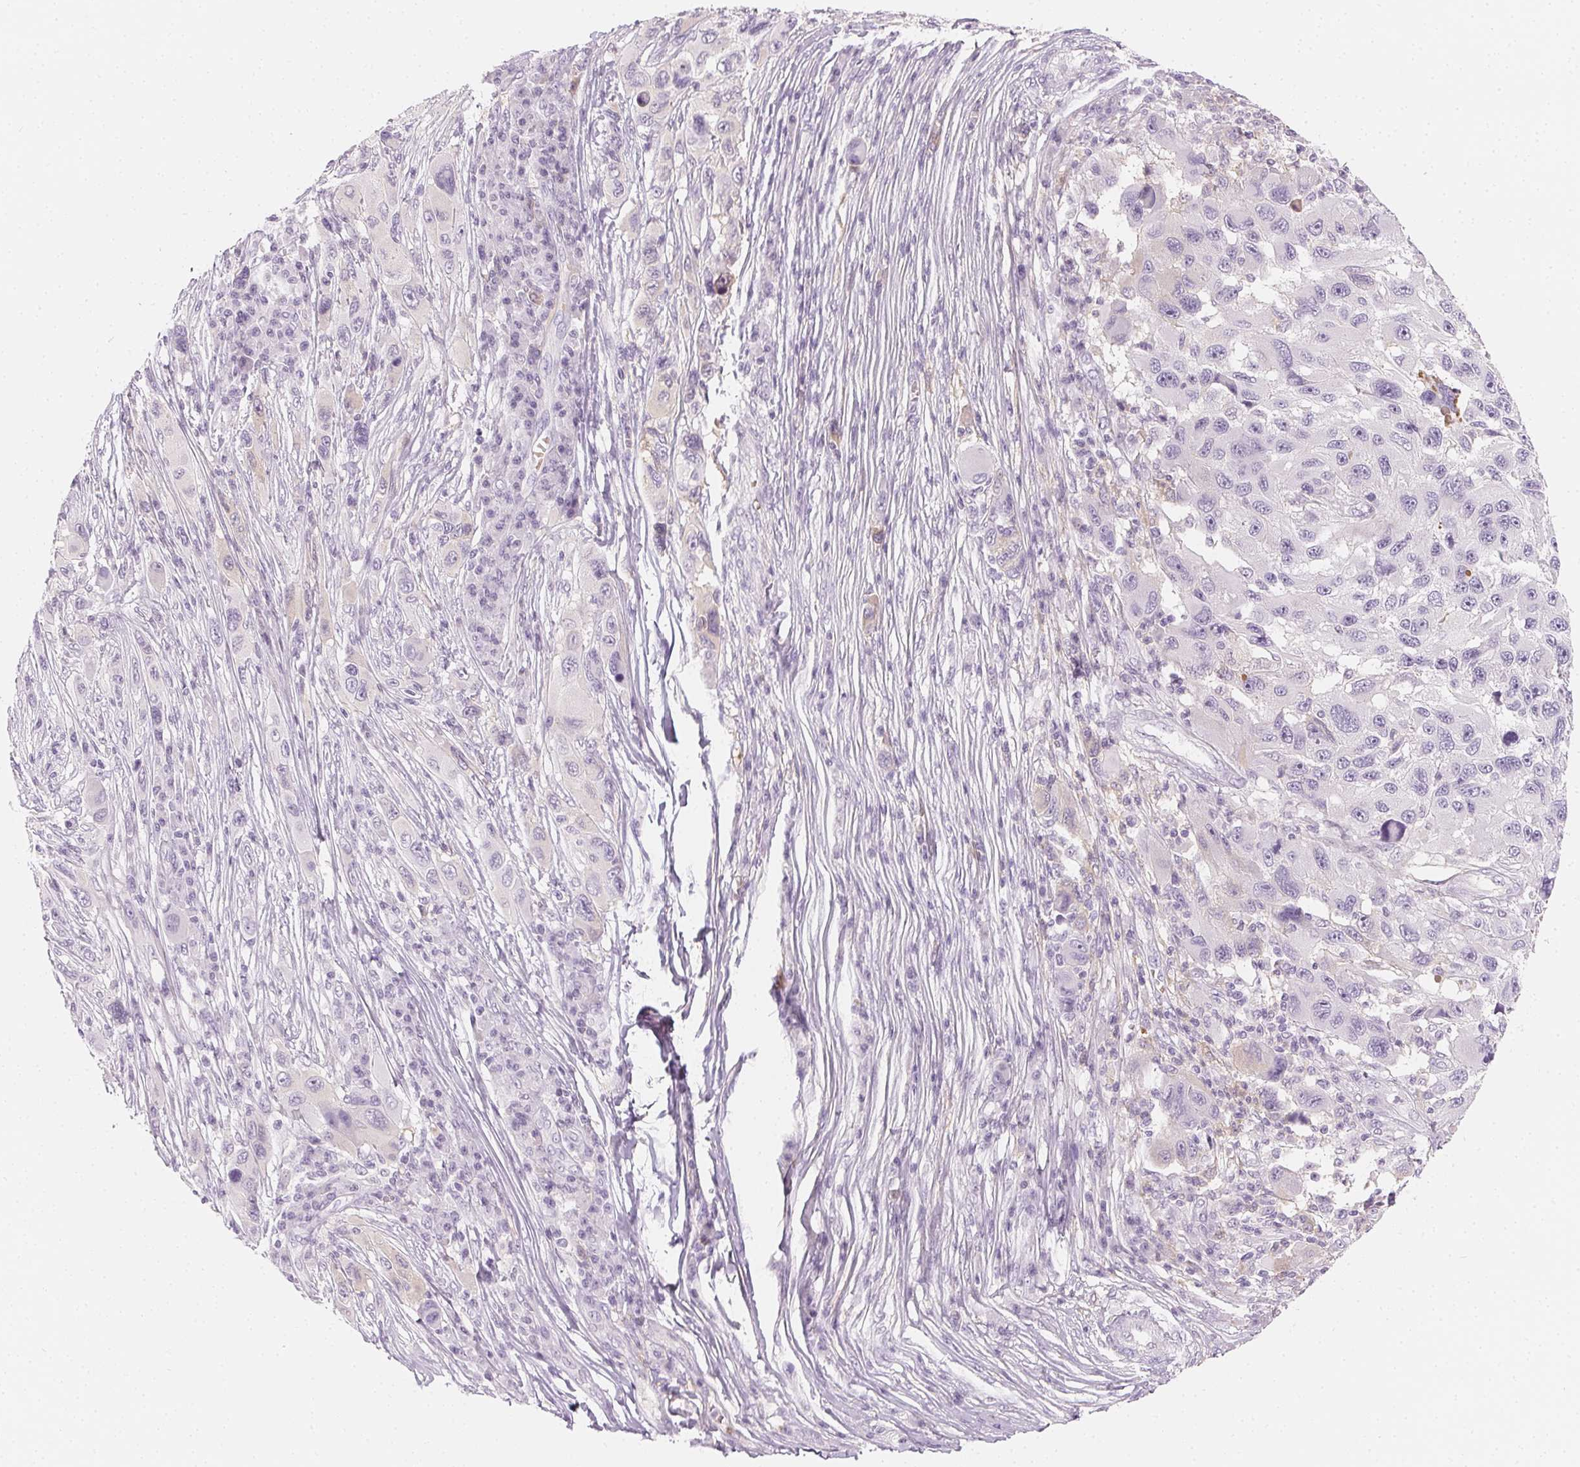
{"staining": {"intensity": "negative", "quantity": "none", "location": "none"}, "tissue": "melanoma", "cell_type": "Tumor cells", "image_type": "cancer", "snomed": [{"axis": "morphology", "description": "Malignant melanoma, NOS"}, {"axis": "topography", "description": "Skin"}], "caption": "This is an IHC photomicrograph of malignant melanoma. There is no staining in tumor cells.", "gene": "AFM", "patient": {"sex": "male", "age": 53}}